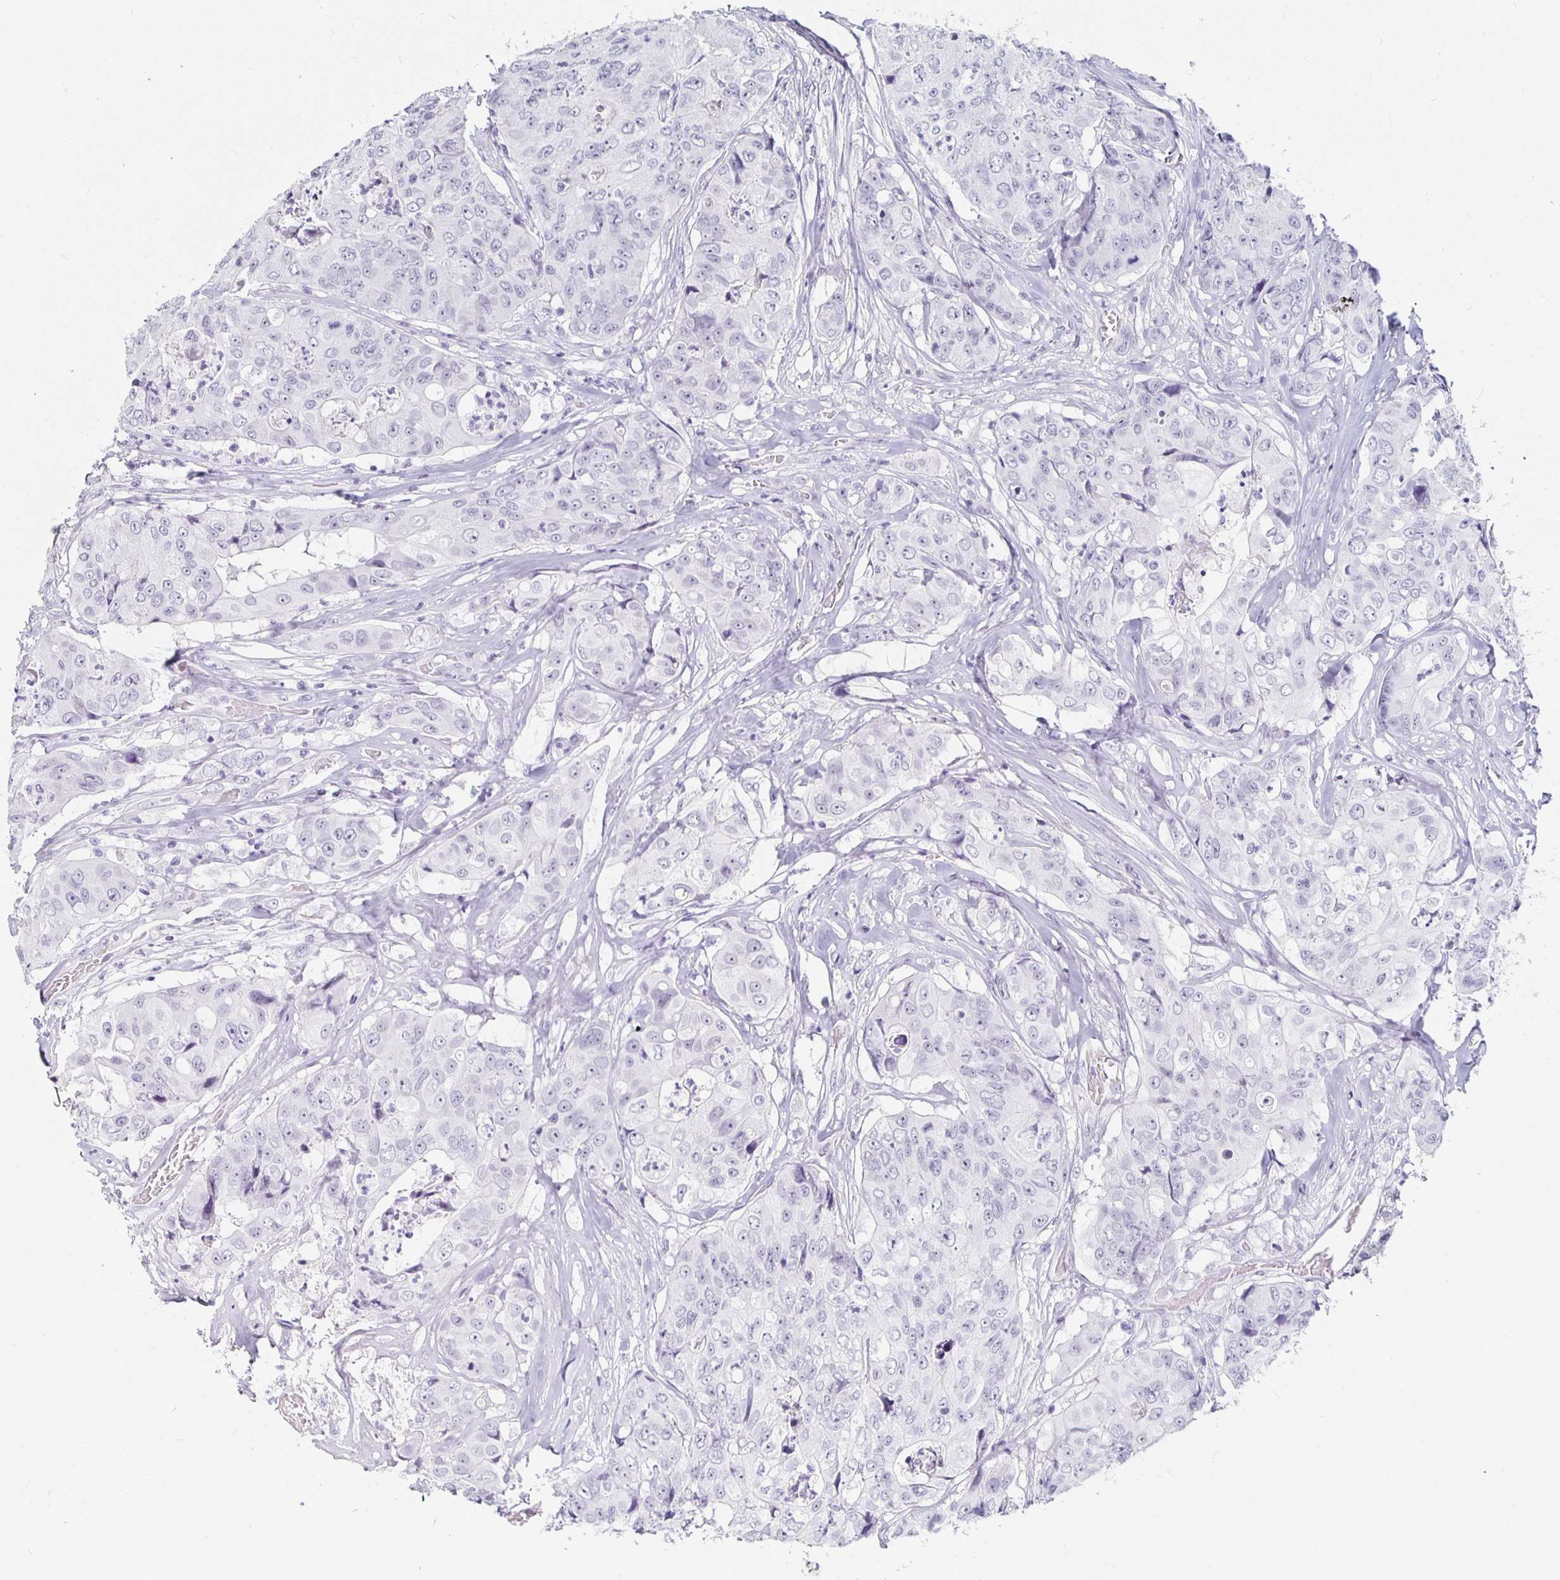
{"staining": {"intensity": "negative", "quantity": "none", "location": "none"}, "tissue": "colorectal cancer", "cell_type": "Tumor cells", "image_type": "cancer", "snomed": [{"axis": "morphology", "description": "Adenocarcinoma, NOS"}, {"axis": "topography", "description": "Rectum"}], "caption": "Image shows no significant protein expression in tumor cells of adenocarcinoma (colorectal).", "gene": "KCNQ2", "patient": {"sex": "female", "age": 62}}